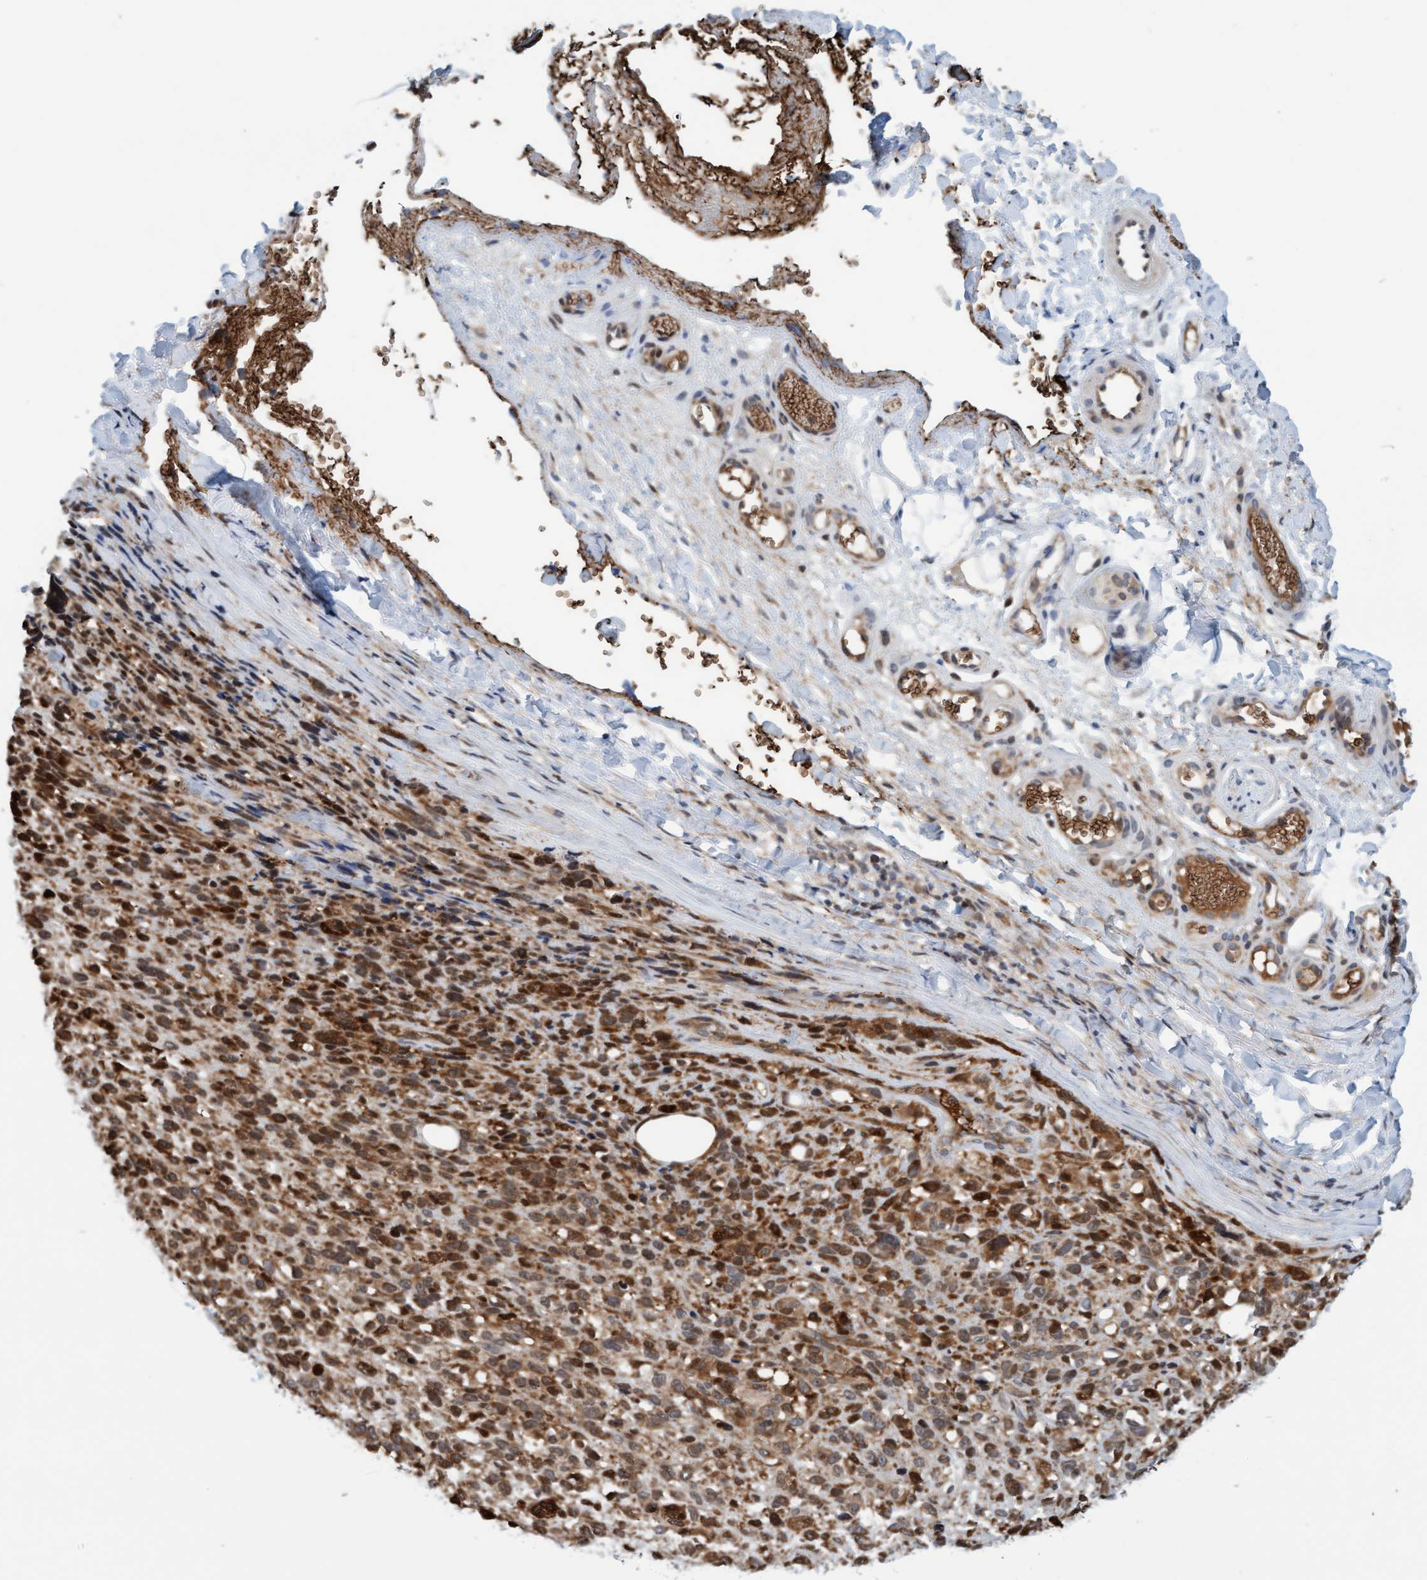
{"staining": {"intensity": "strong", "quantity": "25%-75%", "location": "cytoplasmic/membranous,nuclear"}, "tissue": "melanoma", "cell_type": "Tumor cells", "image_type": "cancer", "snomed": [{"axis": "morphology", "description": "Malignant melanoma, NOS"}, {"axis": "topography", "description": "Skin"}], "caption": "Strong cytoplasmic/membranous and nuclear positivity for a protein is present in about 25%-75% of tumor cells of melanoma using immunohistochemistry.", "gene": "EIF4EBP1", "patient": {"sex": "female", "age": 55}}